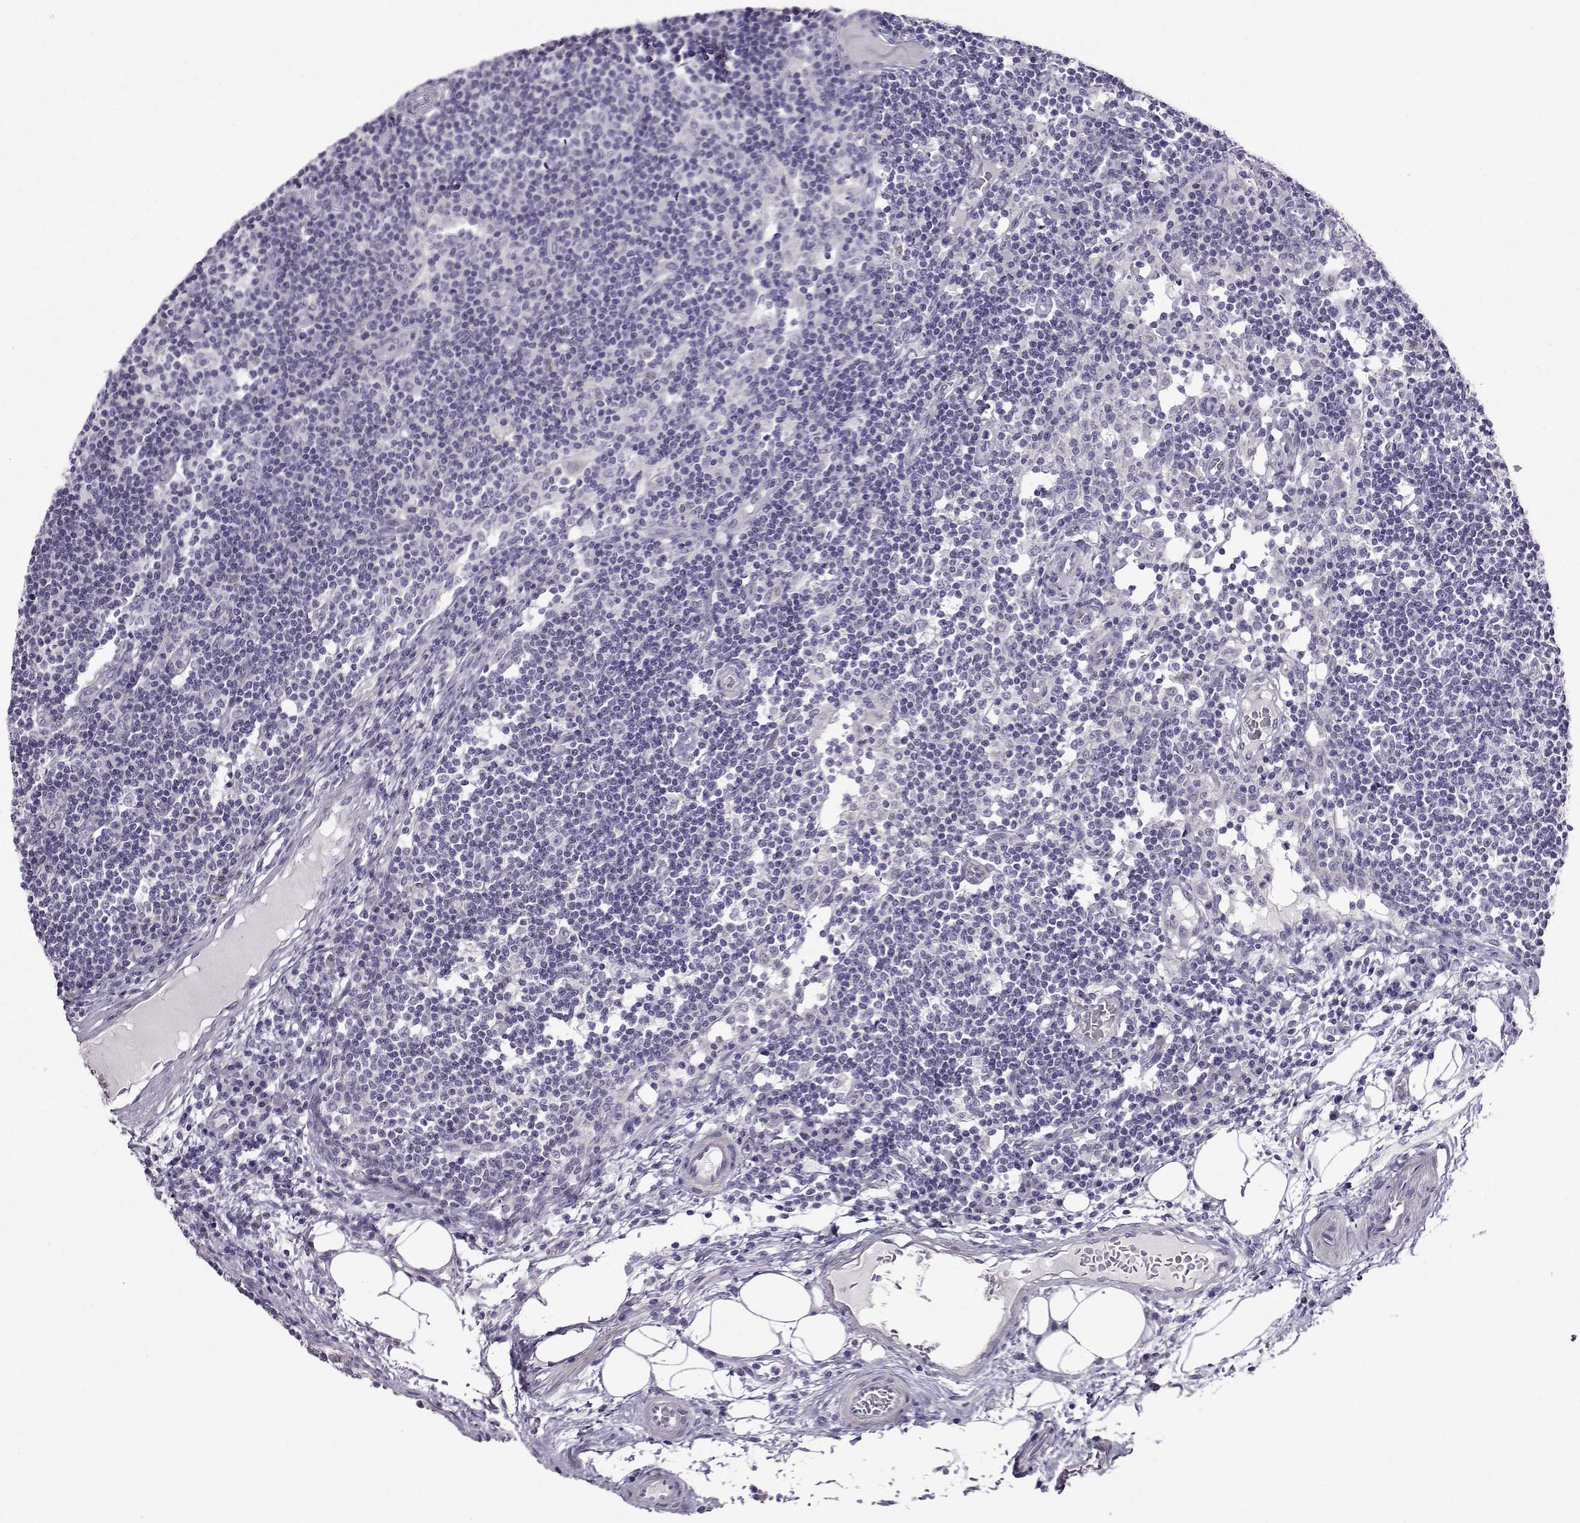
{"staining": {"intensity": "negative", "quantity": "none", "location": "none"}, "tissue": "lymph node", "cell_type": "Non-germinal center cells", "image_type": "normal", "snomed": [{"axis": "morphology", "description": "Normal tissue, NOS"}, {"axis": "topography", "description": "Lymph node"}], "caption": "The photomicrograph displays no significant positivity in non-germinal center cells of lymph node. (DAB IHC with hematoxylin counter stain).", "gene": "FBXO24", "patient": {"sex": "female", "age": 72}}